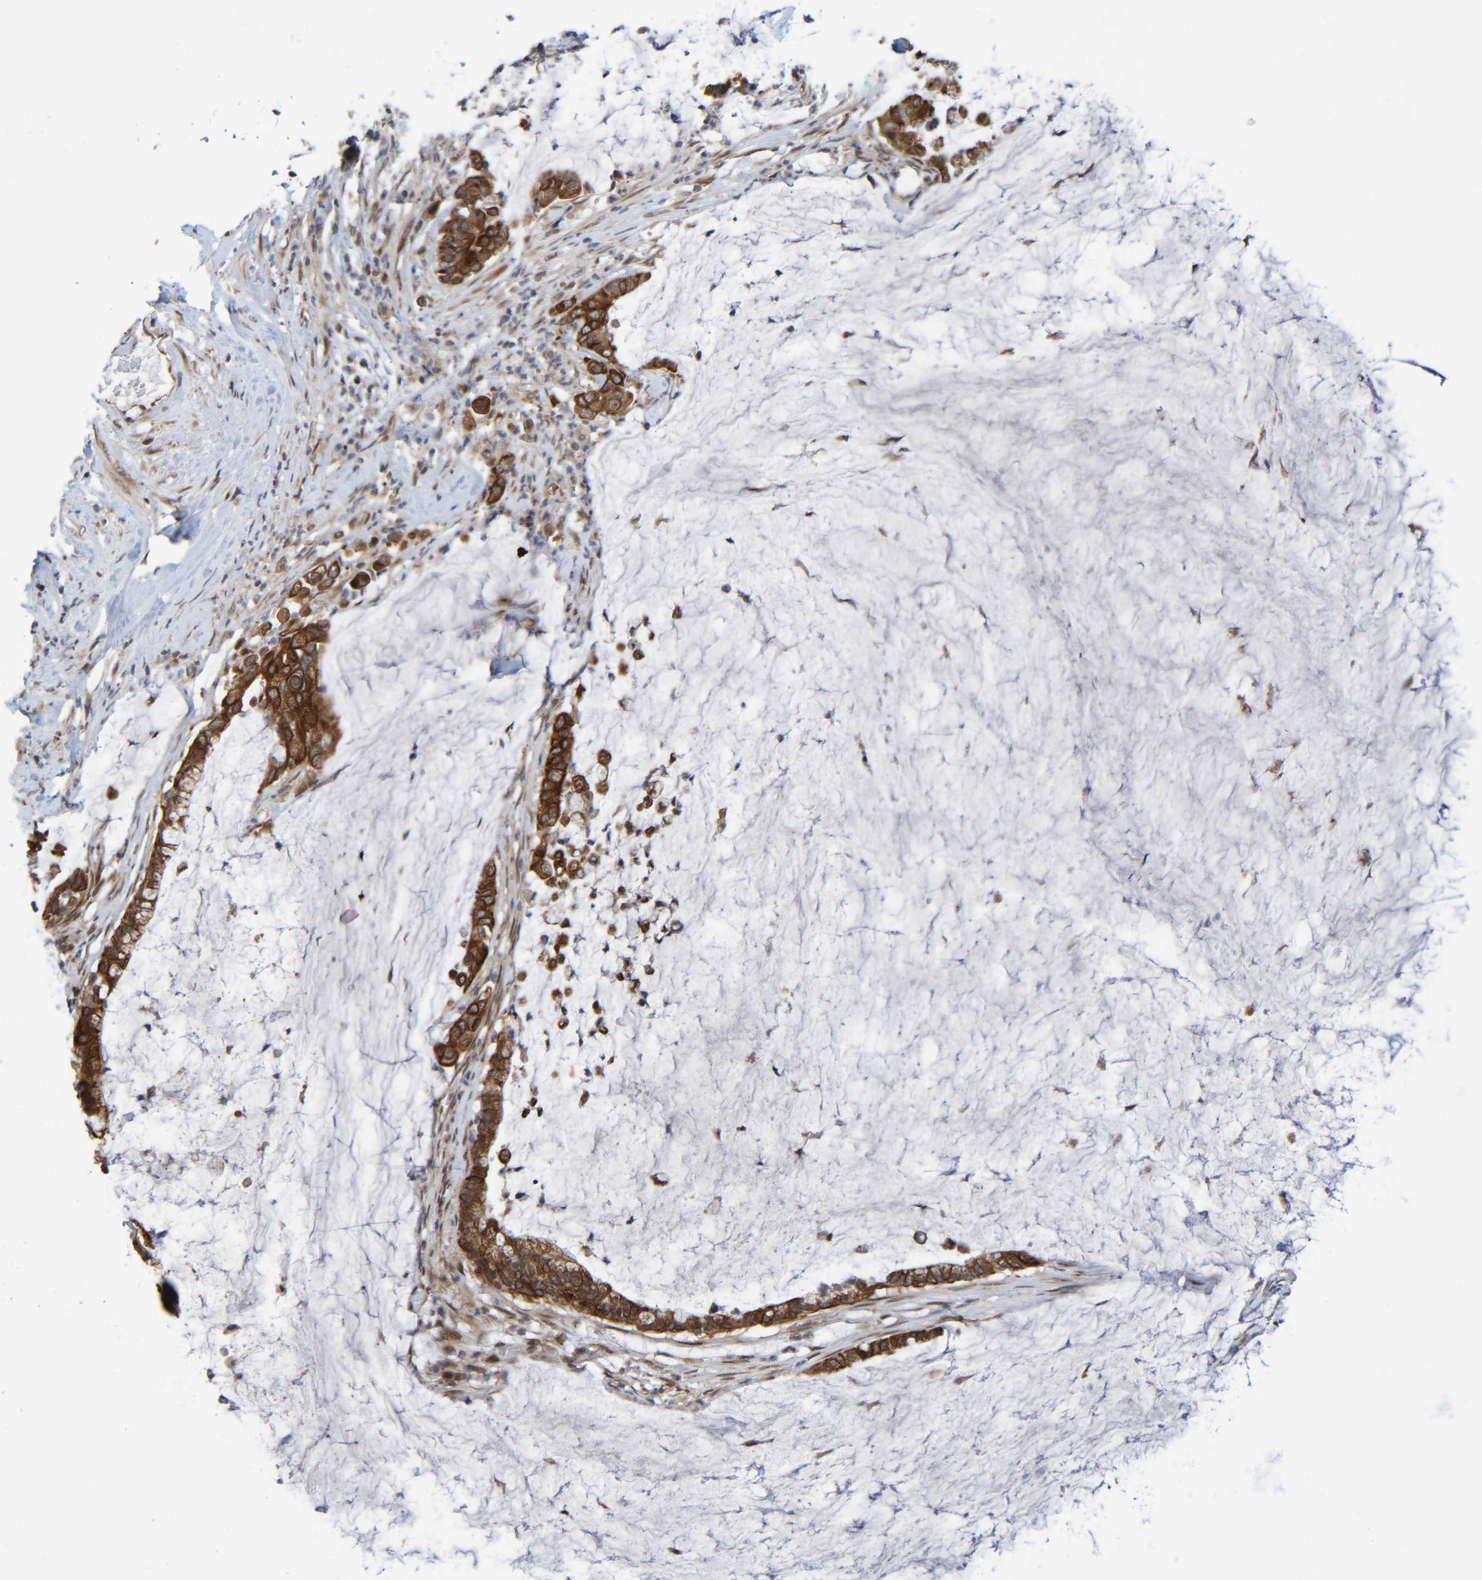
{"staining": {"intensity": "strong", "quantity": ">75%", "location": "cytoplasmic/membranous"}, "tissue": "pancreatic cancer", "cell_type": "Tumor cells", "image_type": "cancer", "snomed": [{"axis": "morphology", "description": "Adenocarcinoma, NOS"}, {"axis": "topography", "description": "Pancreas"}], "caption": "A high-resolution histopathology image shows immunohistochemistry (IHC) staining of adenocarcinoma (pancreatic), which displays strong cytoplasmic/membranous staining in approximately >75% of tumor cells.", "gene": "CCDC57", "patient": {"sex": "male", "age": 41}}